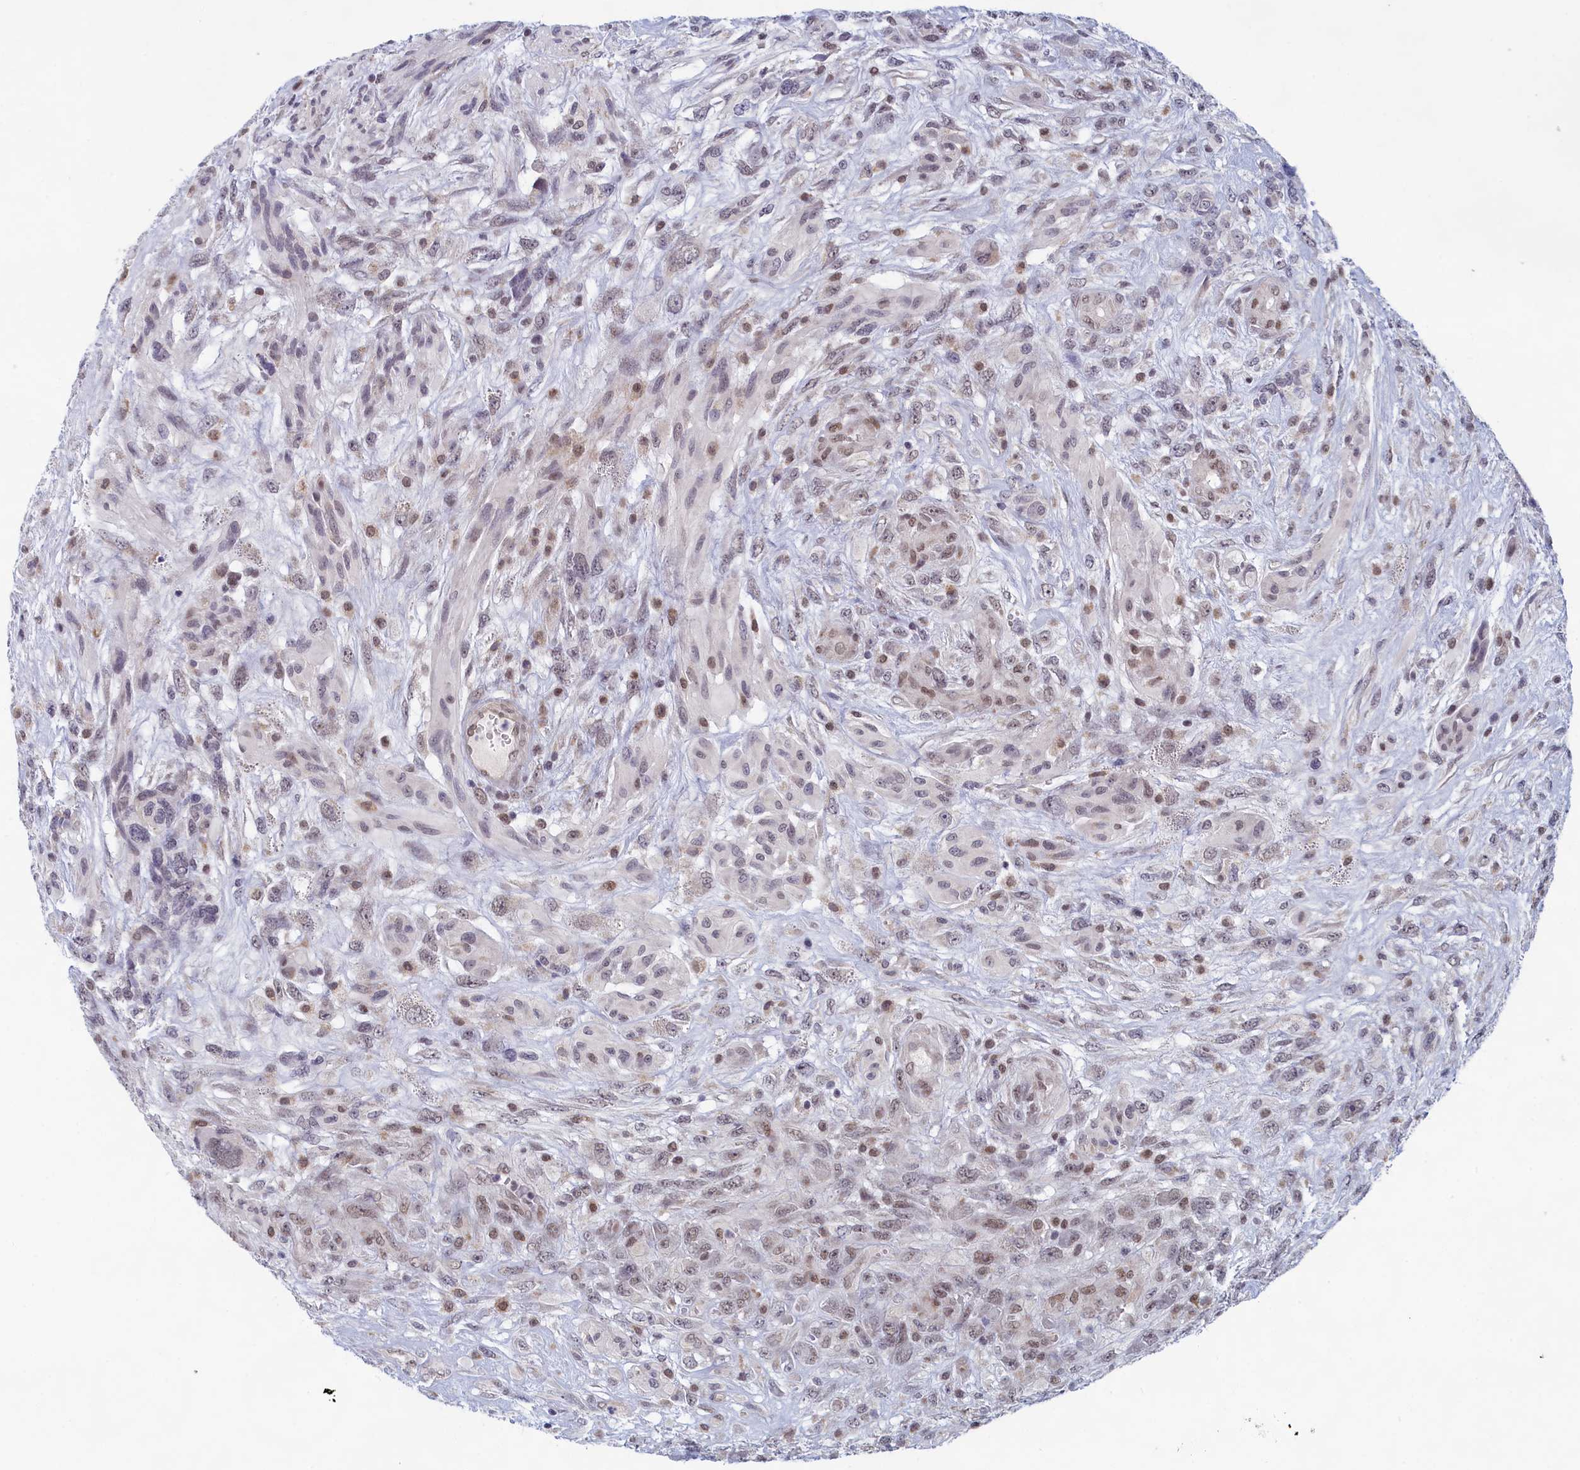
{"staining": {"intensity": "weak", "quantity": "<25%", "location": "nuclear"}, "tissue": "glioma", "cell_type": "Tumor cells", "image_type": "cancer", "snomed": [{"axis": "morphology", "description": "Glioma, malignant, High grade"}, {"axis": "topography", "description": "Brain"}], "caption": "Glioma stained for a protein using IHC shows no expression tumor cells.", "gene": "DNAJC17", "patient": {"sex": "male", "age": 61}}